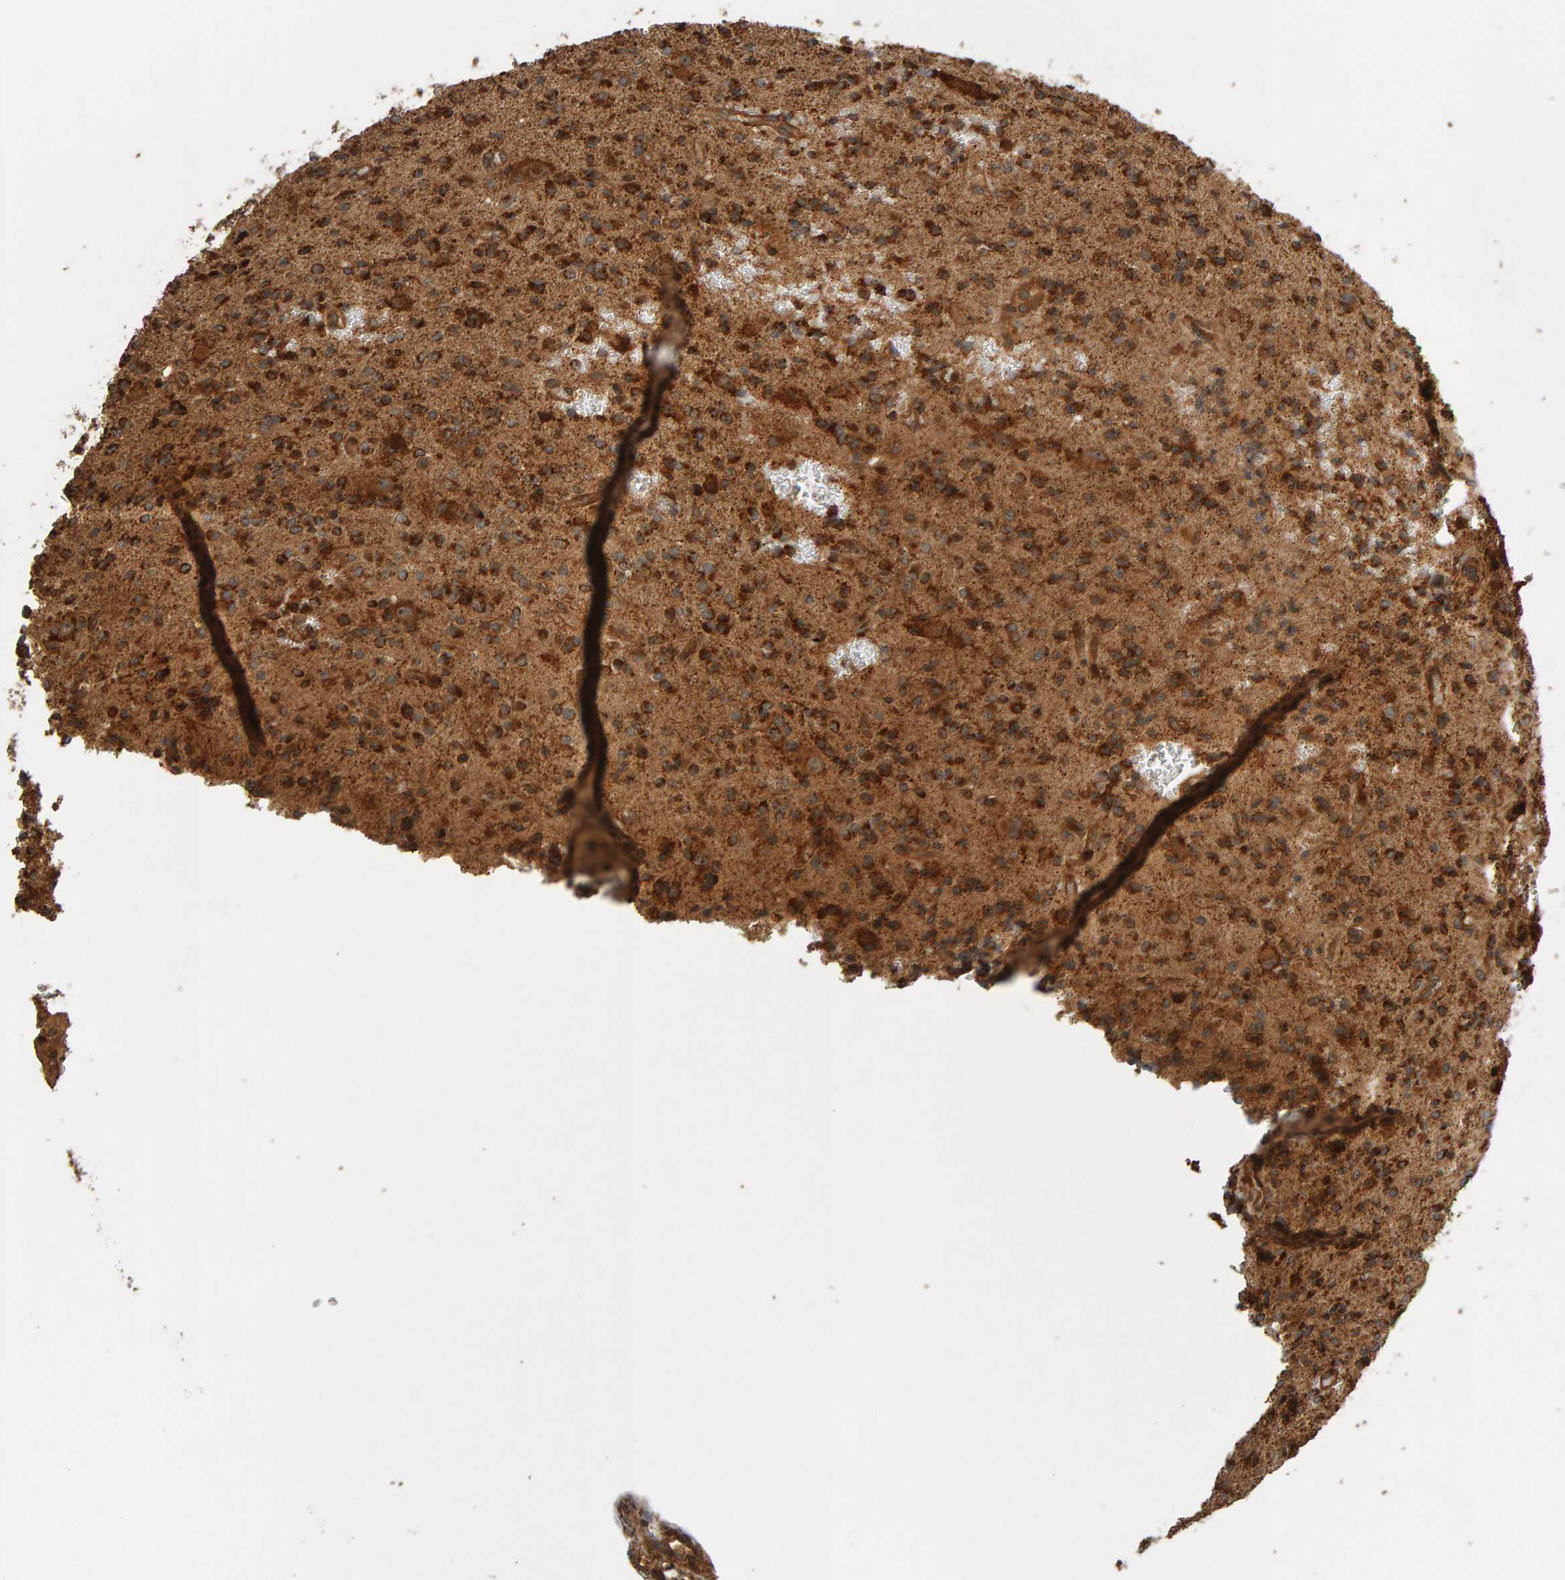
{"staining": {"intensity": "strong", "quantity": ">75%", "location": "cytoplasmic/membranous"}, "tissue": "glioma", "cell_type": "Tumor cells", "image_type": "cancer", "snomed": [{"axis": "morphology", "description": "Glioma, malignant, High grade"}, {"axis": "topography", "description": "Brain"}], "caption": "Protein staining displays strong cytoplasmic/membranous expression in approximately >75% of tumor cells in malignant glioma (high-grade).", "gene": "ZFAND1", "patient": {"sex": "male", "age": 34}}